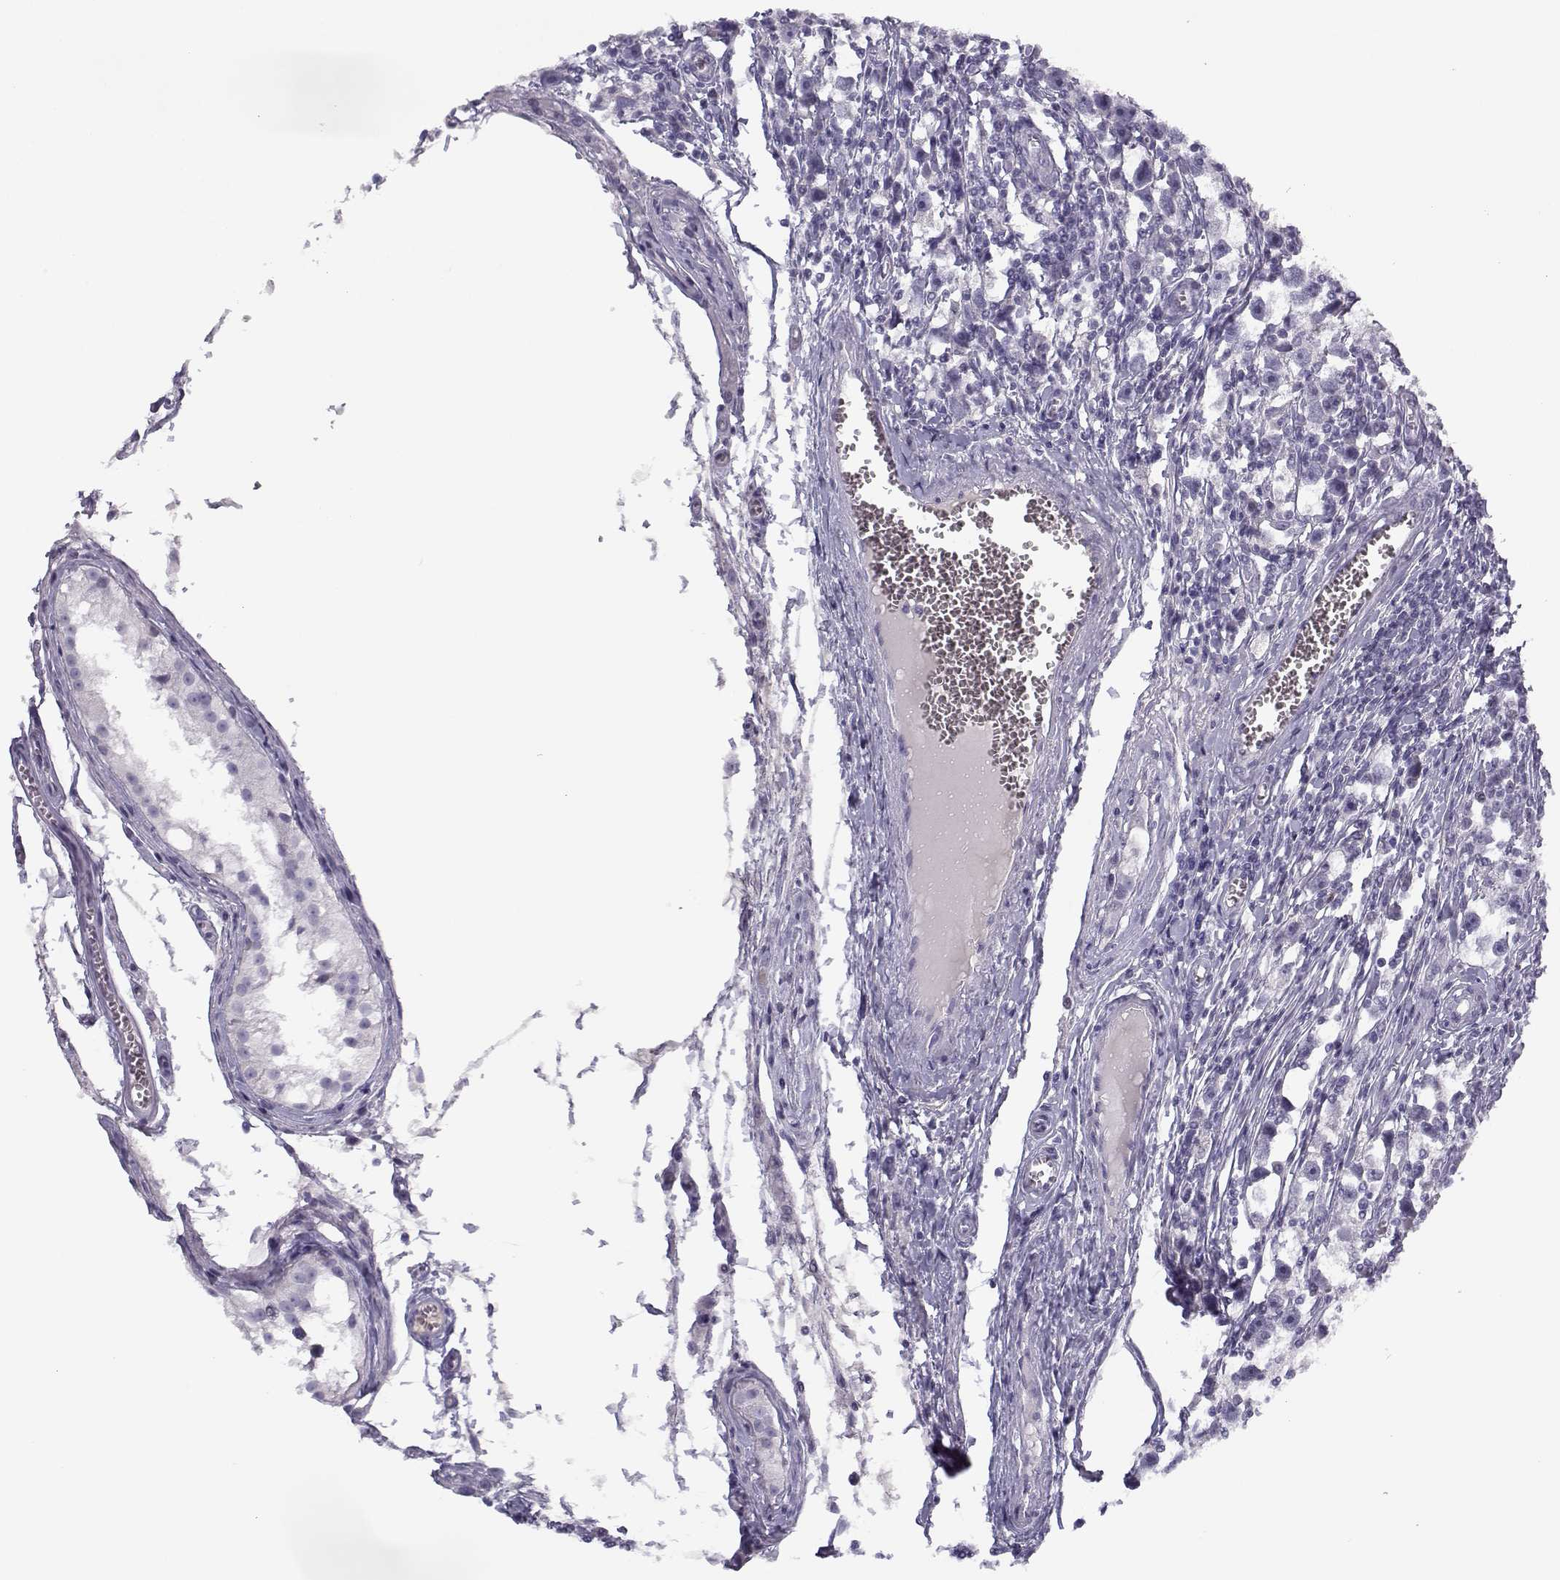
{"staining": {"intensity": "negative", "quantity": "none", "location": "none"}, "tissue": "testis cancer", "cell_type": "Tumor cells", "image_type": "cancer", "snomed": [{"axis": "morphology", "description": "Seminoma, NOS"}, {"axis": "topography", "description": "Testis"}], "caption": "The photomicrograph reveals no significant expression in tumor cells of seminoma (testis).", "gene": "CFAP77", "patient": {"sex": "male", "age": 30}}